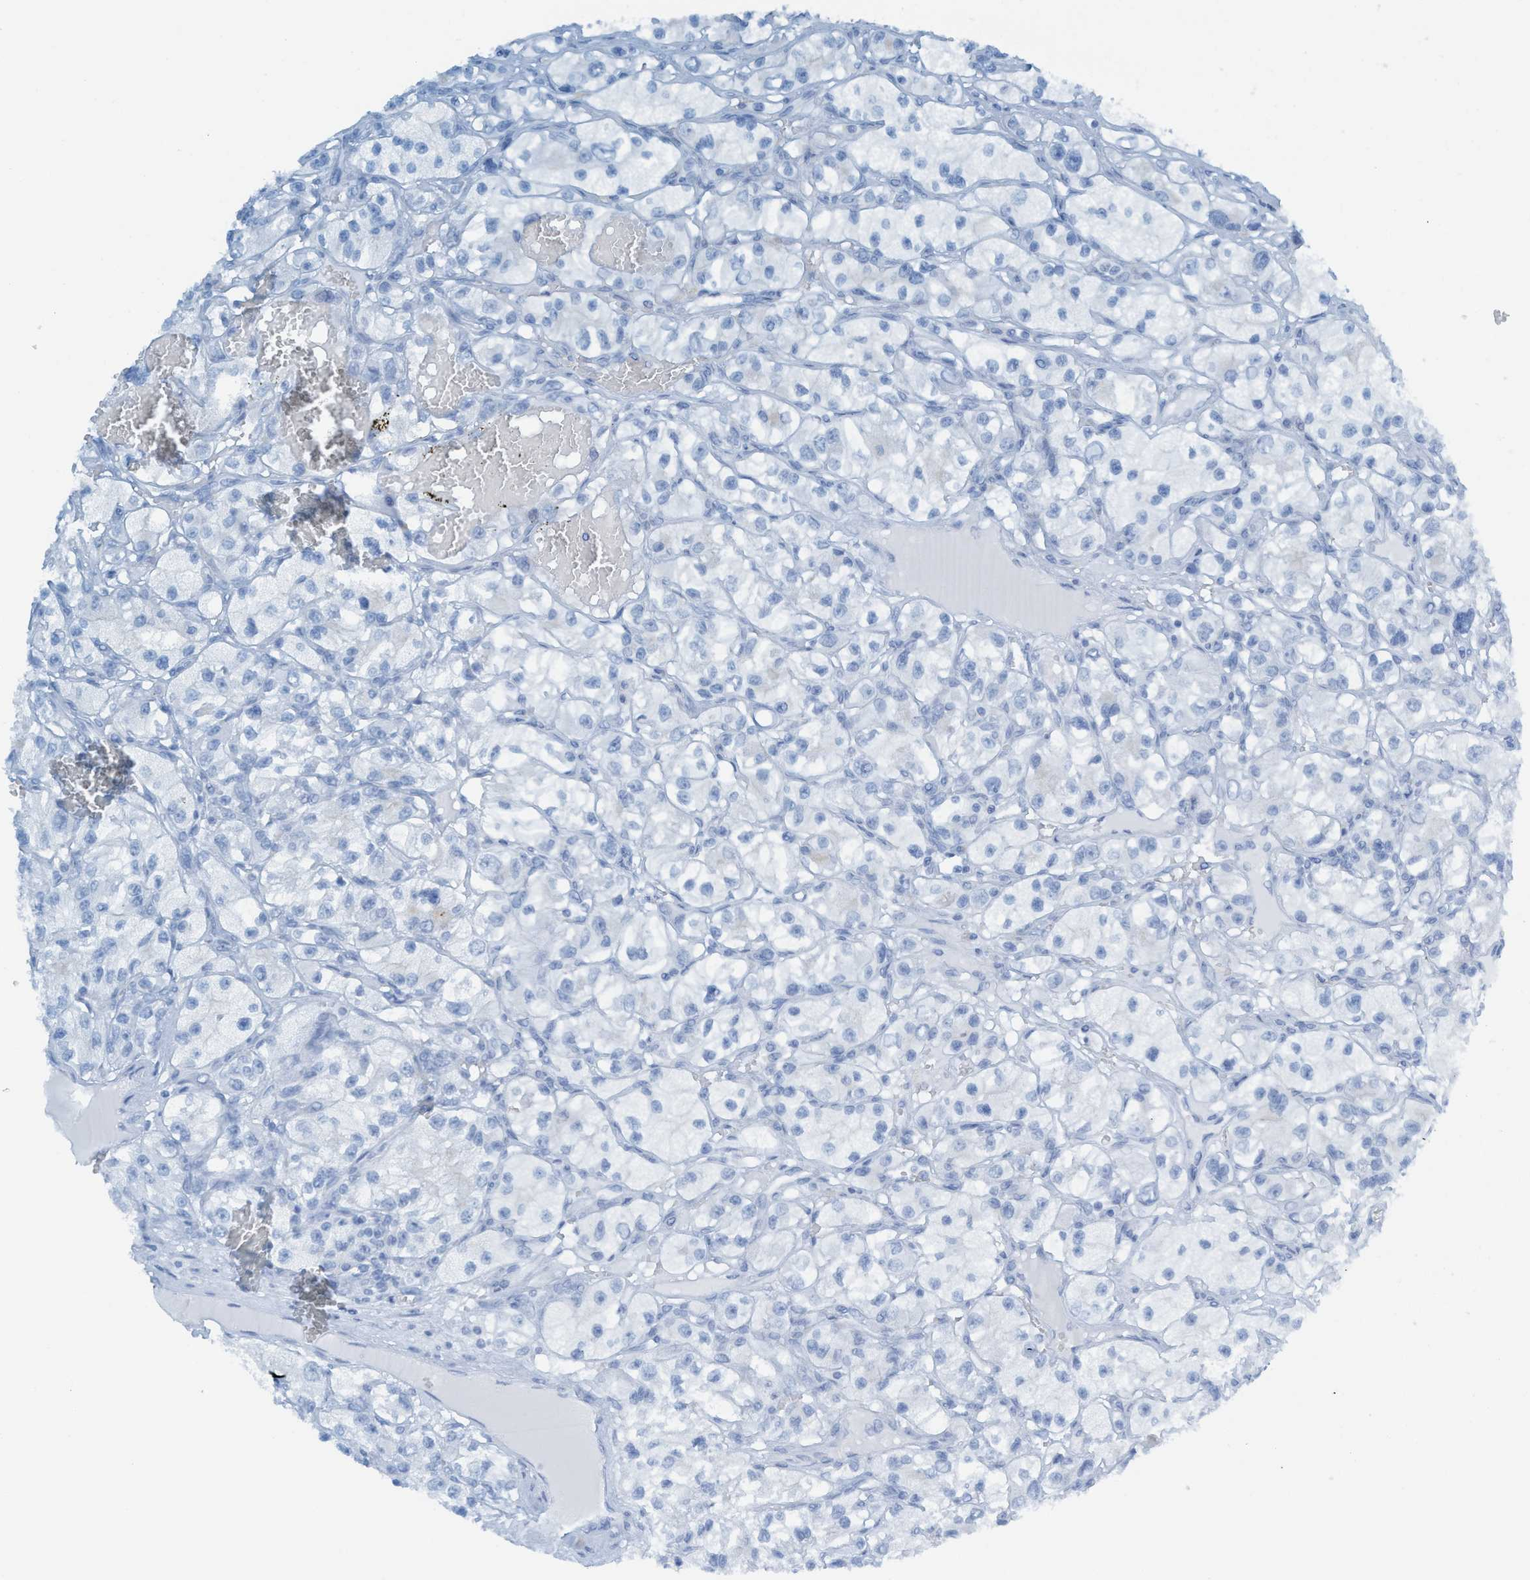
{"staining": {"intensity": "negative", "quantity": "none", "location": "none"}, "tissue": "renal cancer", "cell_type": "Tumor cells", "image_type": "cancer", "snomed": [{"axis": "morphology", "description": "Adenocarcinoma, NOS"}, {"axis": "topography", "description": "Kidney"}], "caption": "Human renal adenocarcinoma stained for a protein using IHC exhibits no staining in tumor cells.", "gene": "C21orf62", "patient": {"sex": "female", "age": 57}}